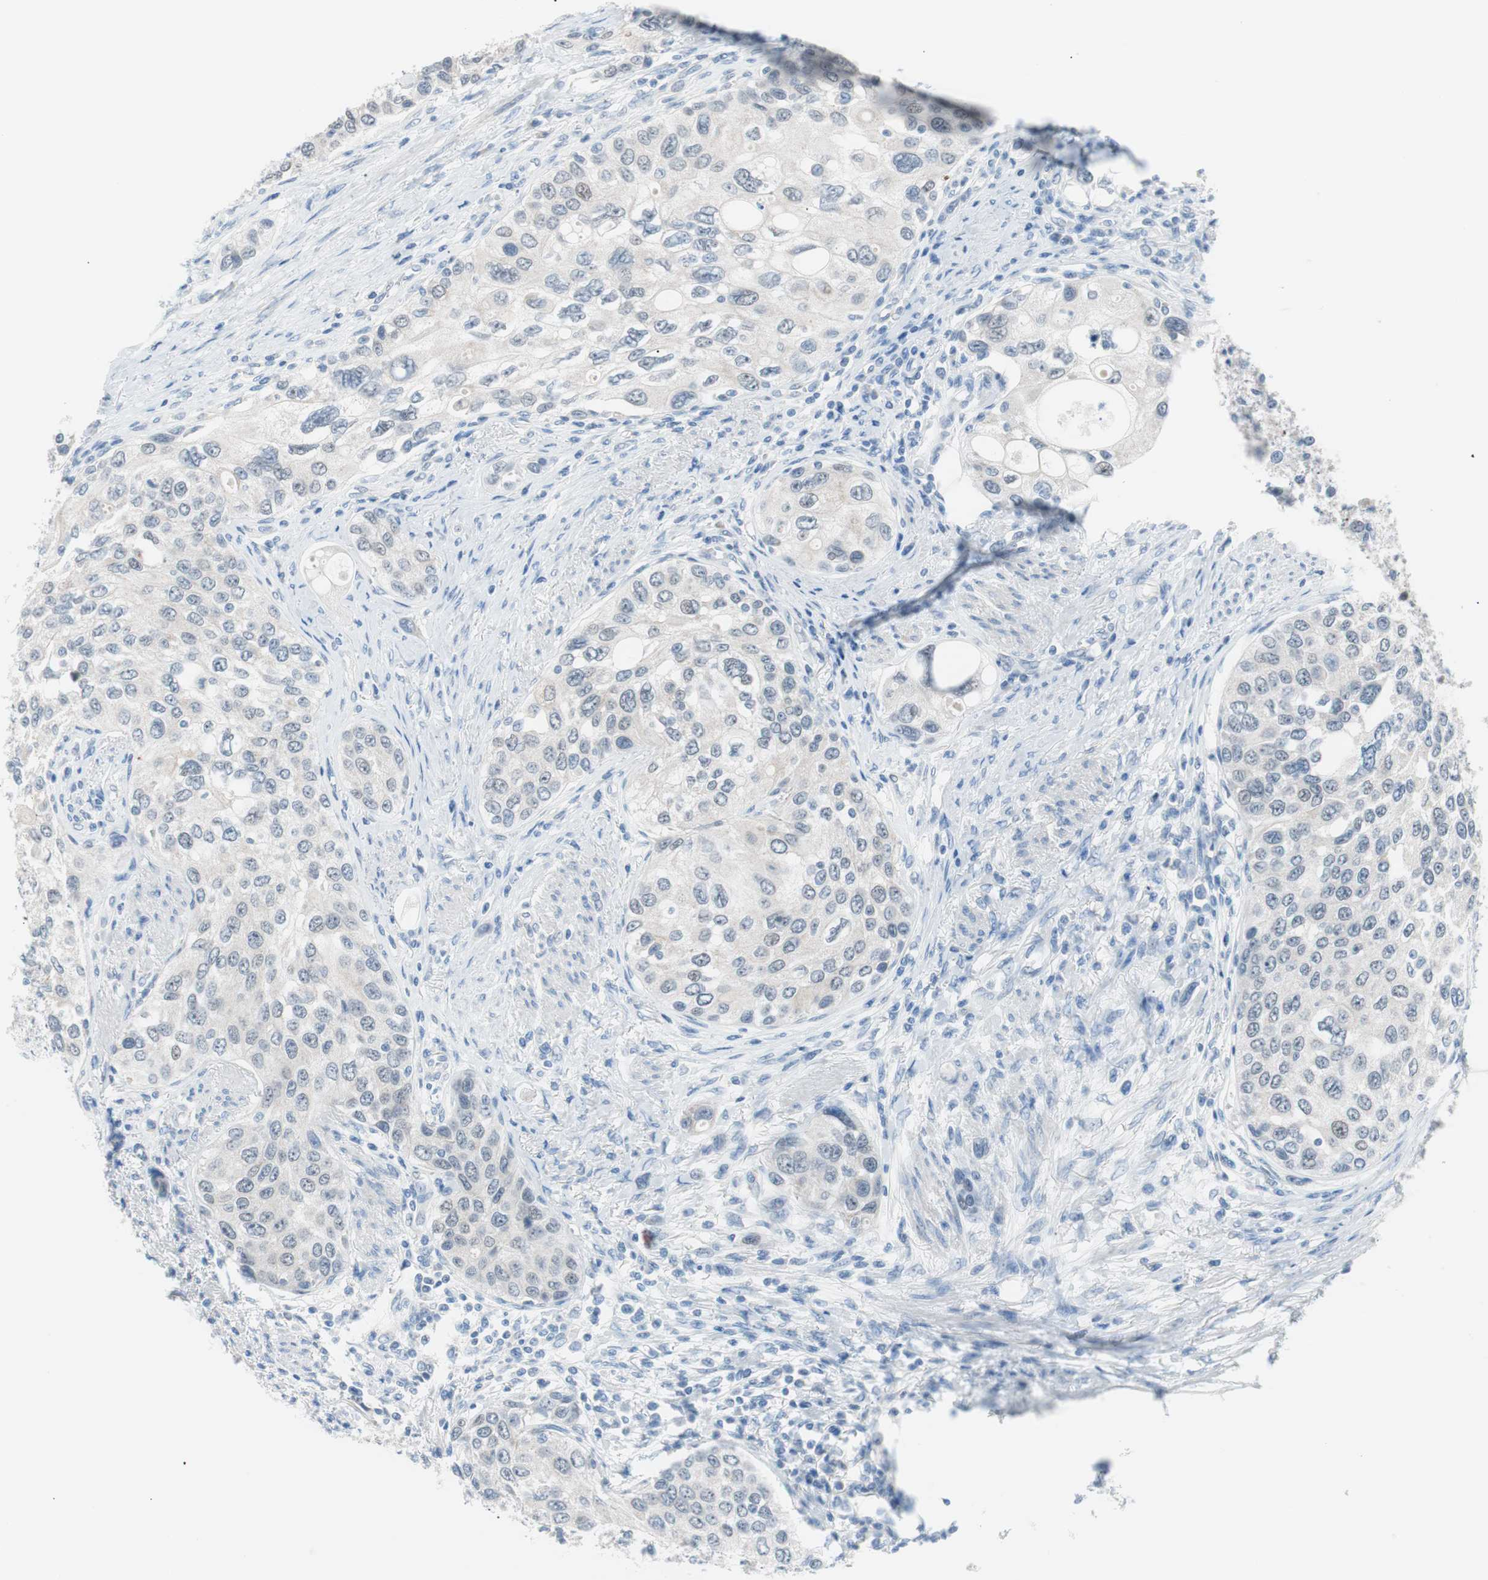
{"staining": {"intensity": "negative", "quantity": "none", "location": "none"}, "tissue": "urothelial cancer", "cell_type": "Tumor cells", "image_type": "cancer", "snomed": [{"axis": "morphology", "description": "Urothelial carcinoma, High grade"}, {"axis": "topography", "description": "Urinary bladder"}], "caption": "Tumor cells are negative for protein expression in human high-grade urothelial carcinoma.", "gene": "VIL1", "patient": {"sex": "female", "age": 56}}